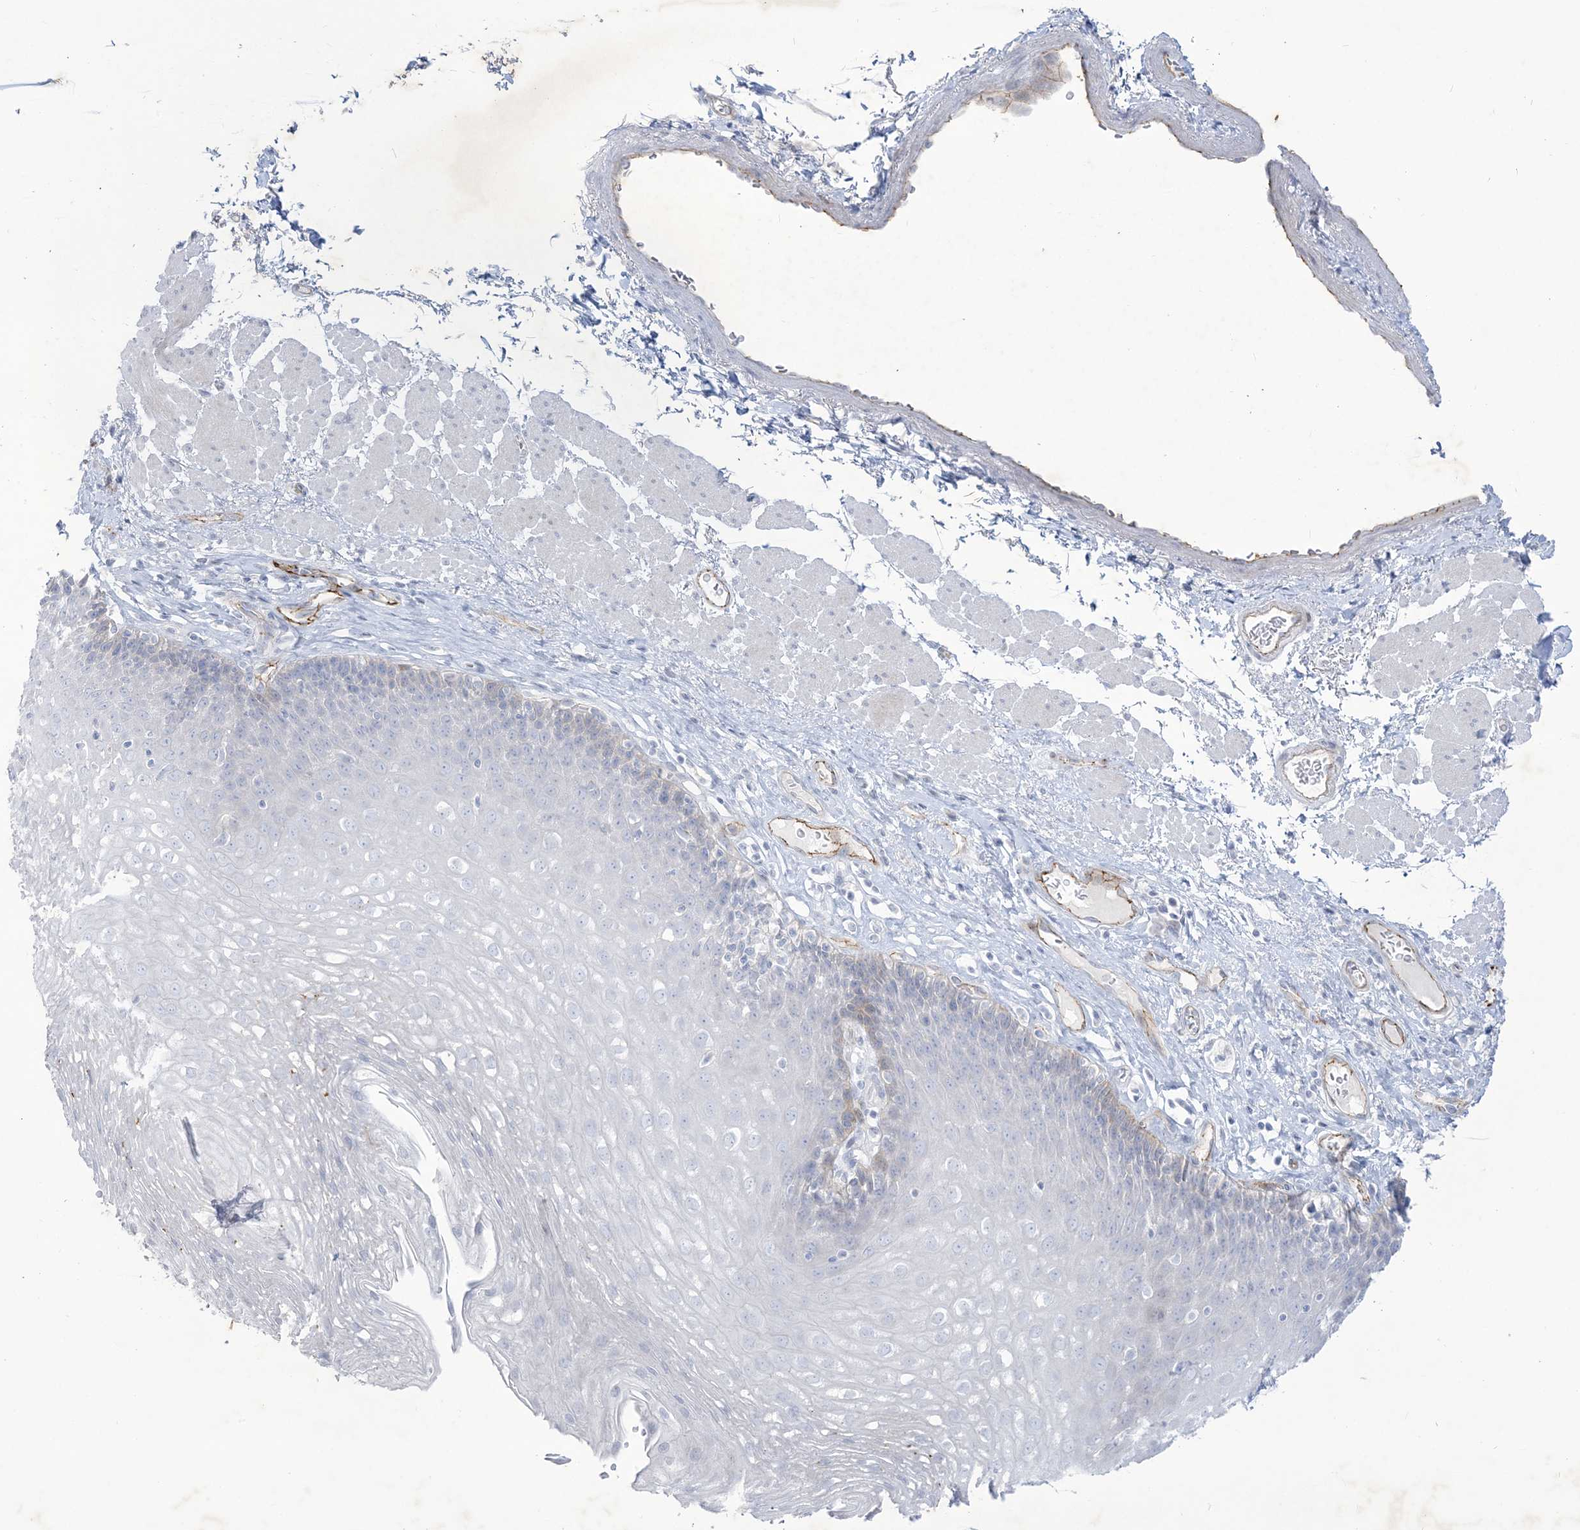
{"staining": {"intensity": "negative", "quantity": "none", "location": "none"}, "tissue": "esophagus", "cell_type": "Squamous epithelial cells", "image_type": "normal", "snomed": [{"axis": "morphology", "description": "Normal tissue, NOS"}, {"axis": "topography", "description": "Esophagus"}], "caption": "Immunohistochemical staining of benign human esophagus reveals no significant expression in squamous epithelial cells.", "gene": "B3GNT7", "patient": {"sex": "female", "age": 66}}